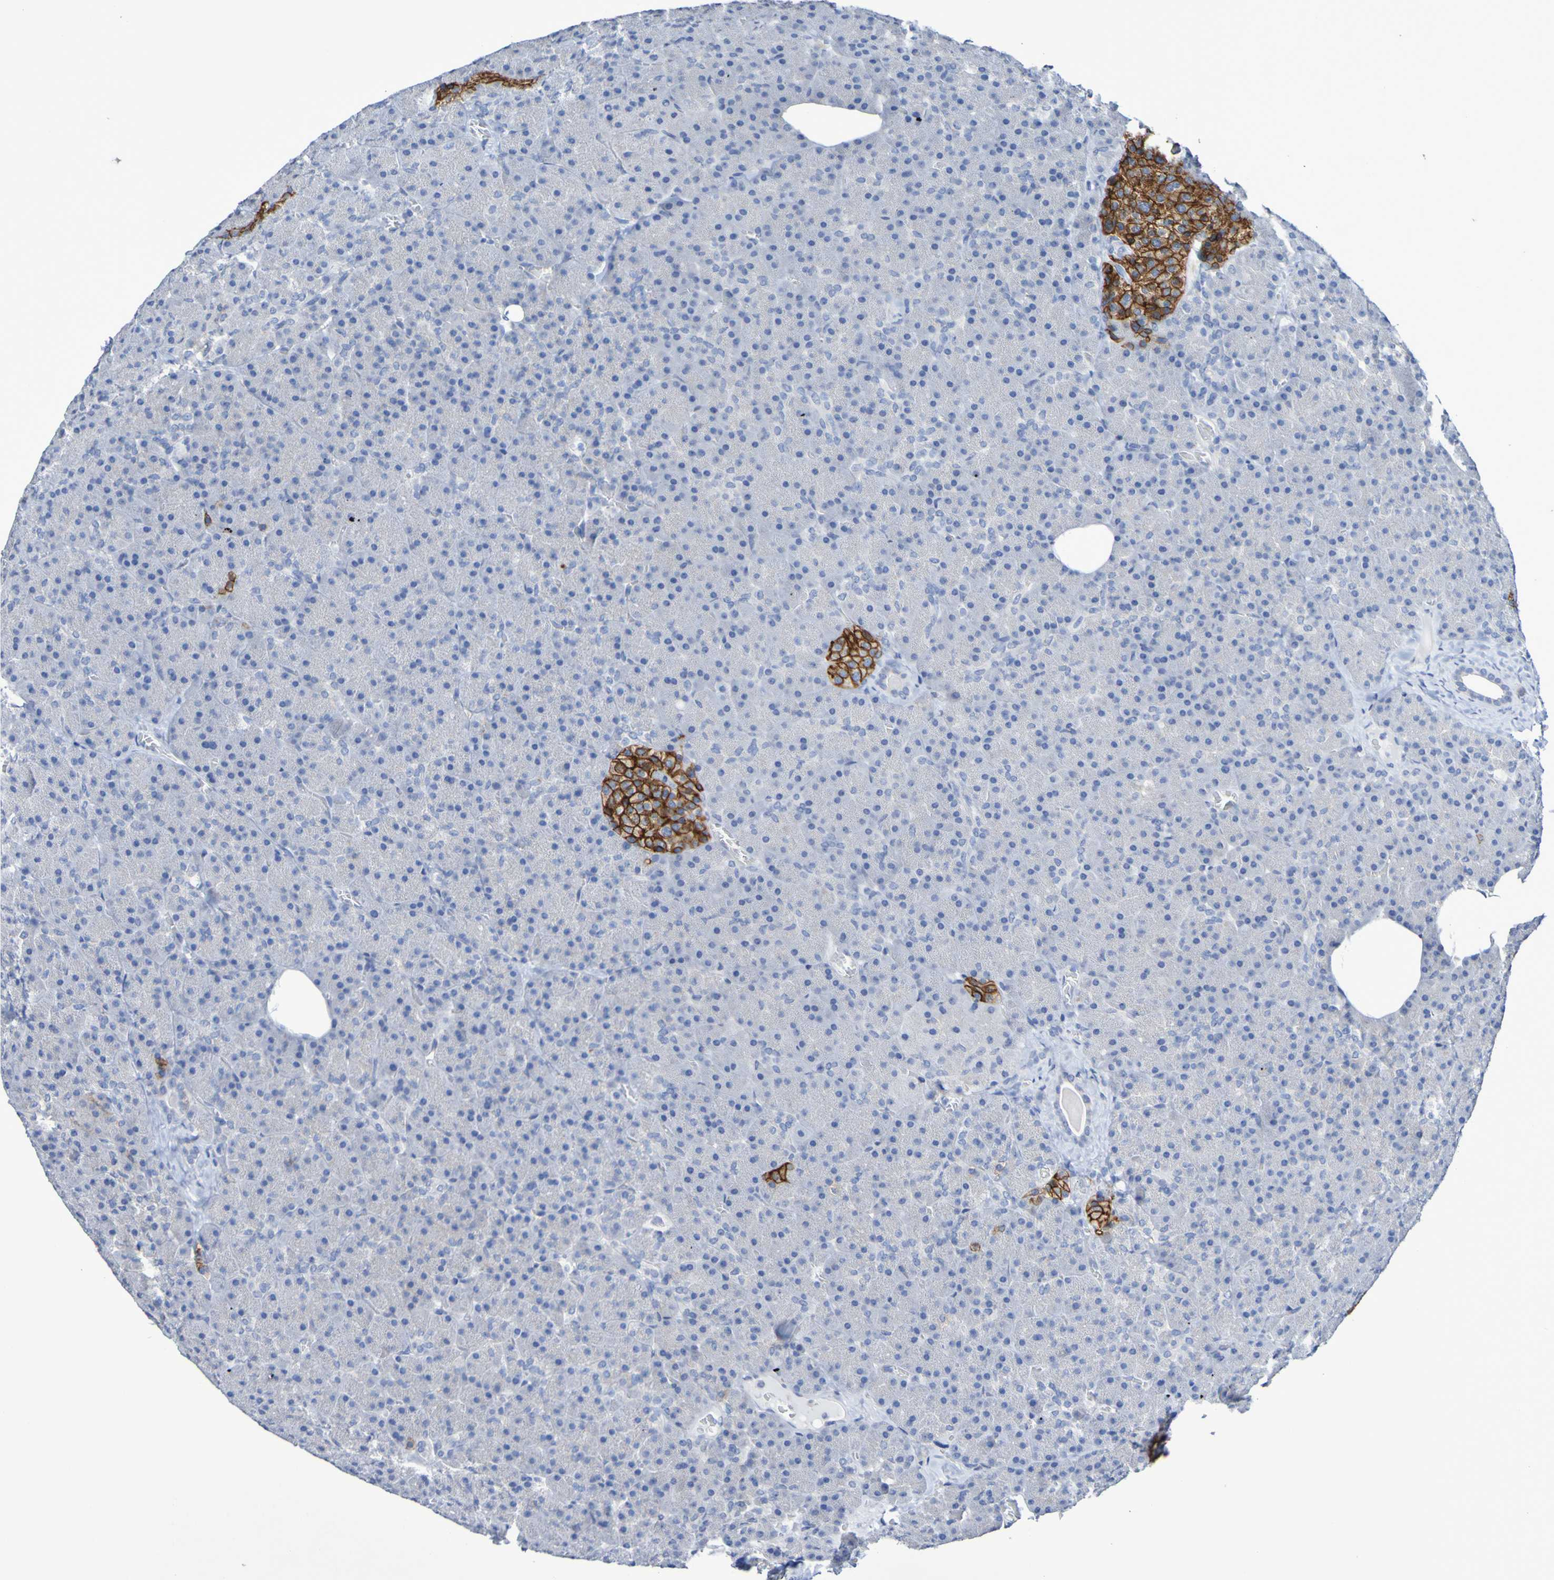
{"staining": {"intensity": "negative", "quantity": "none", "location": "none"}, "tissue": "pancreas", "cell_type": "Exocrine glandular cells", "image_type": "normal", "snomed": [{"axis": "morphology", "description": "Normal tissue, NOS"}, {"axis": "topography", "description": "Pancreas"}], "caption": "Immunohistochemical staining of benign pancreas reveals no significant staining in exocrine glandular cells.", "gene": "SLC3A2", "patient": {"sex": "female", "age": 35}}